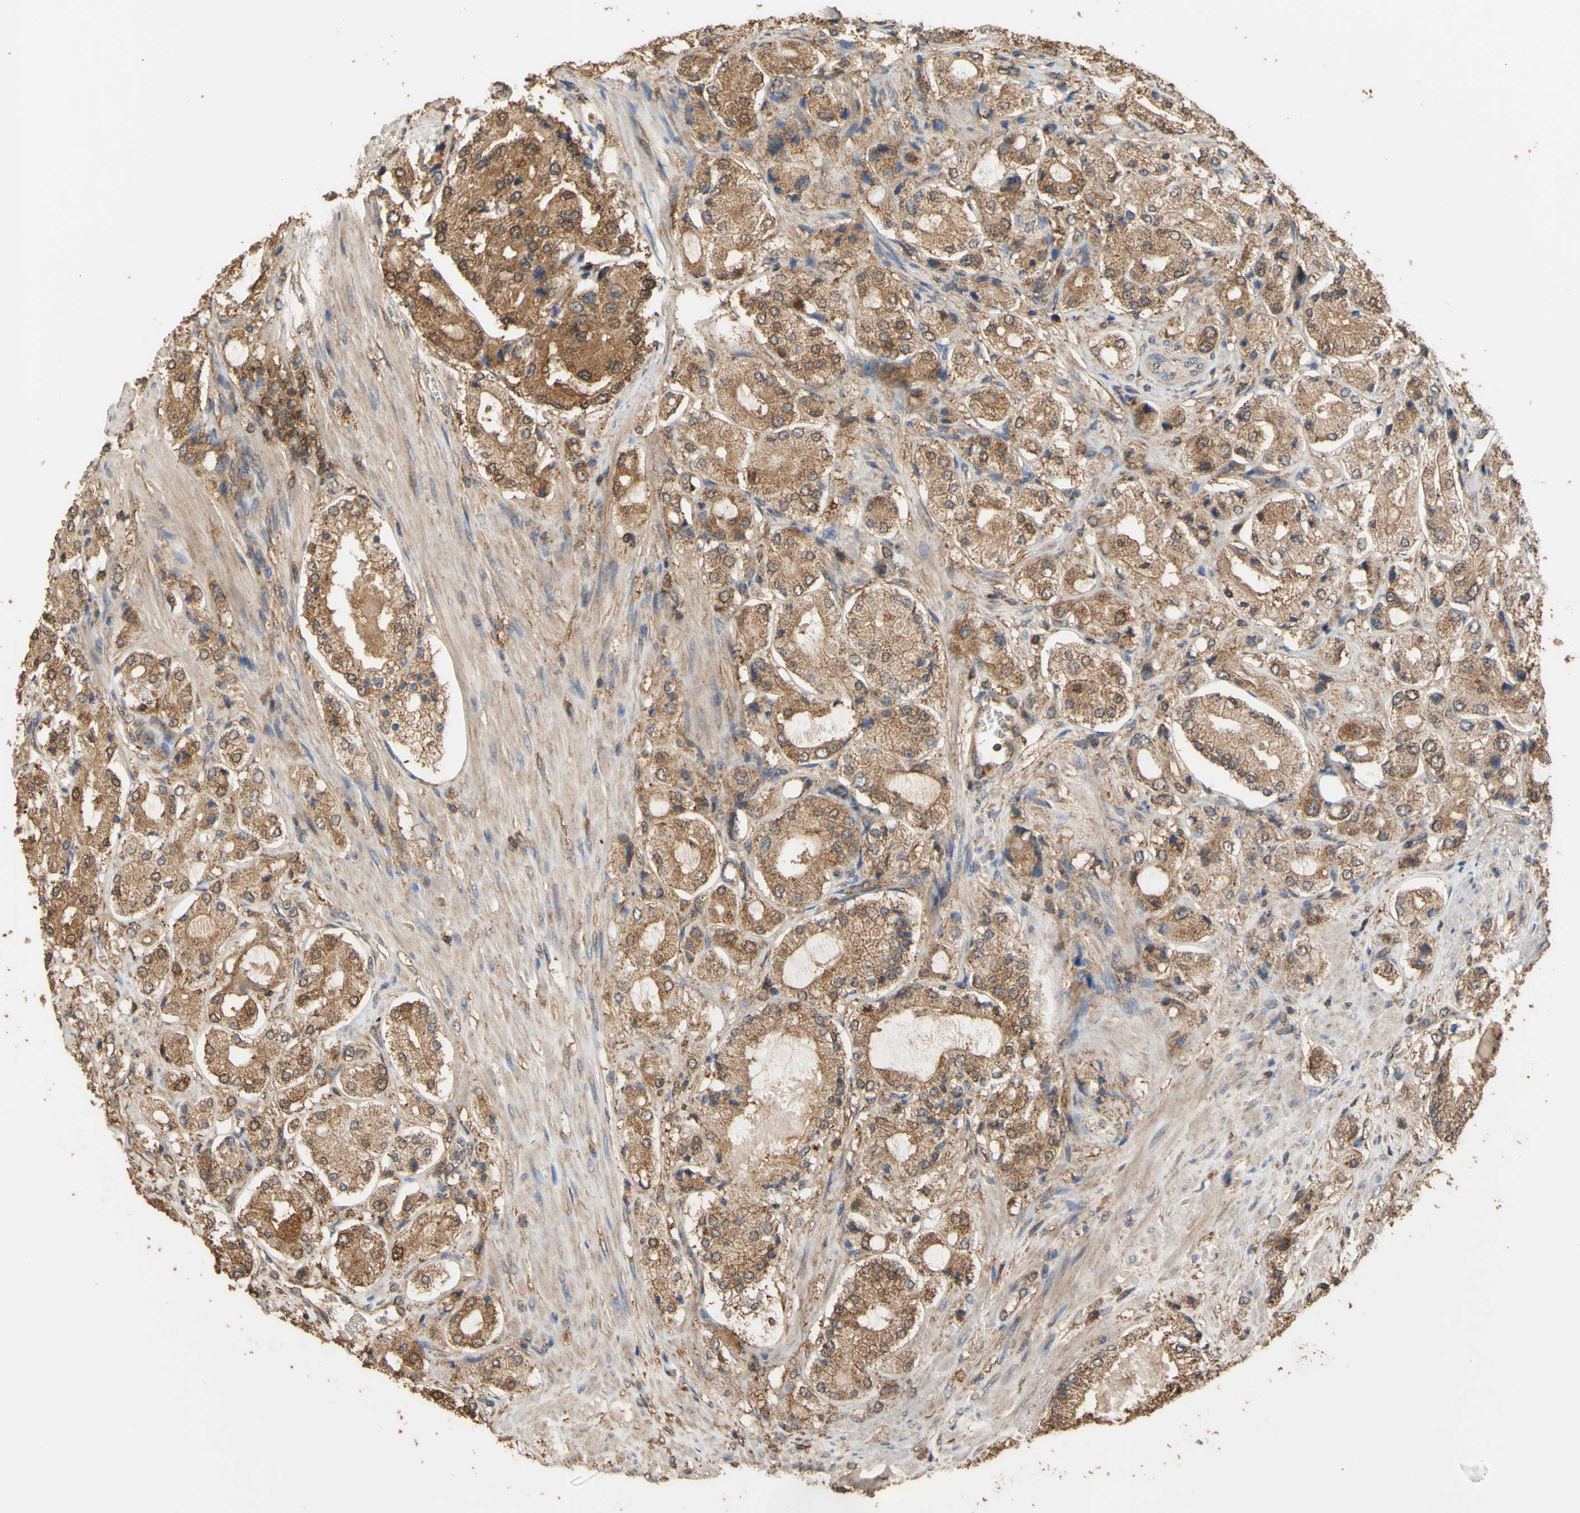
{"staining": {"intensity": "moderate", "quantity": ">75%", "location": "cytoplasmic/membranous"}, "tissue": "prostate cancer", "cell_type": "Tumor cells", "image_type": "cancer", "snomed": [{"axis": "morphology", "description": "Adenocarcinoma, High grade"}, {"axis": "topography", "description": "Prostate"}], "caption": "An image of human prostate cancer stained for a protein reveals moderate cytoplasmic/membranous brown staining in tumor cells.", "gene": "ALDH9A1", "patient": {"sex": "male", "age": 65}}